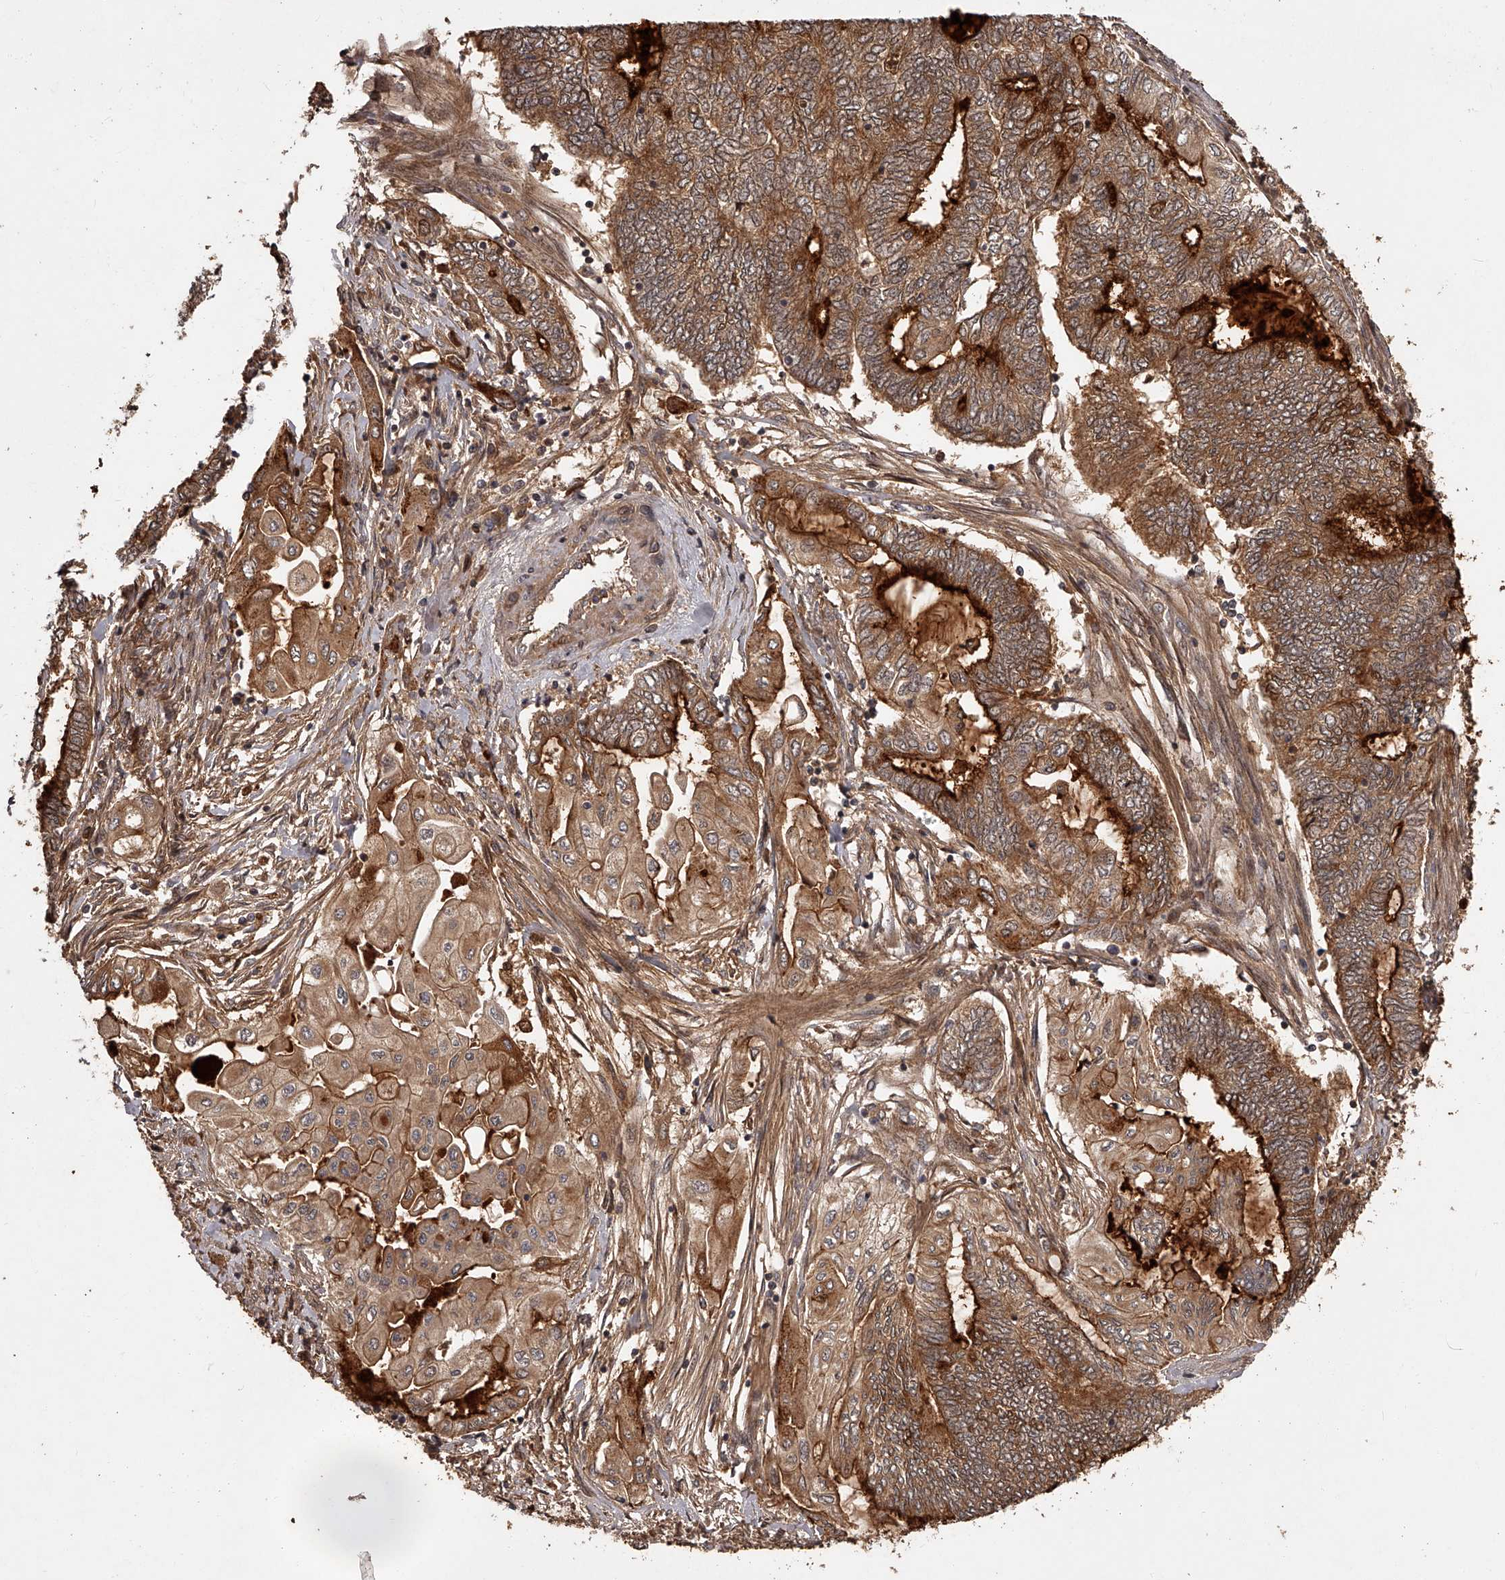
{"staining": {"intensity": "strong", "quantity": ">75%", "location": "cytoplasmic/membranous"}, "tissue": "endometrial cancer", "cell_type": "Tumor cells", "image_type": "cancer", "snomed": [{"axis": "morphology", "description": "Adenocarcinoma, NOS"}, {"axis": "topography", "description": "Uterus"}, {"axis": "topography", "description": "Endometrium"}], "caption": "The image shows immunohistochemical staining of endometrial cancer. There is strong cytoplasmic/membranous expression is identified in about >75% of tumor cells. (DAB IHC with brightfield microscopy, high magnification).", "gene": "CRYZL1", "patient": {"sex": "female", "age": 70}}